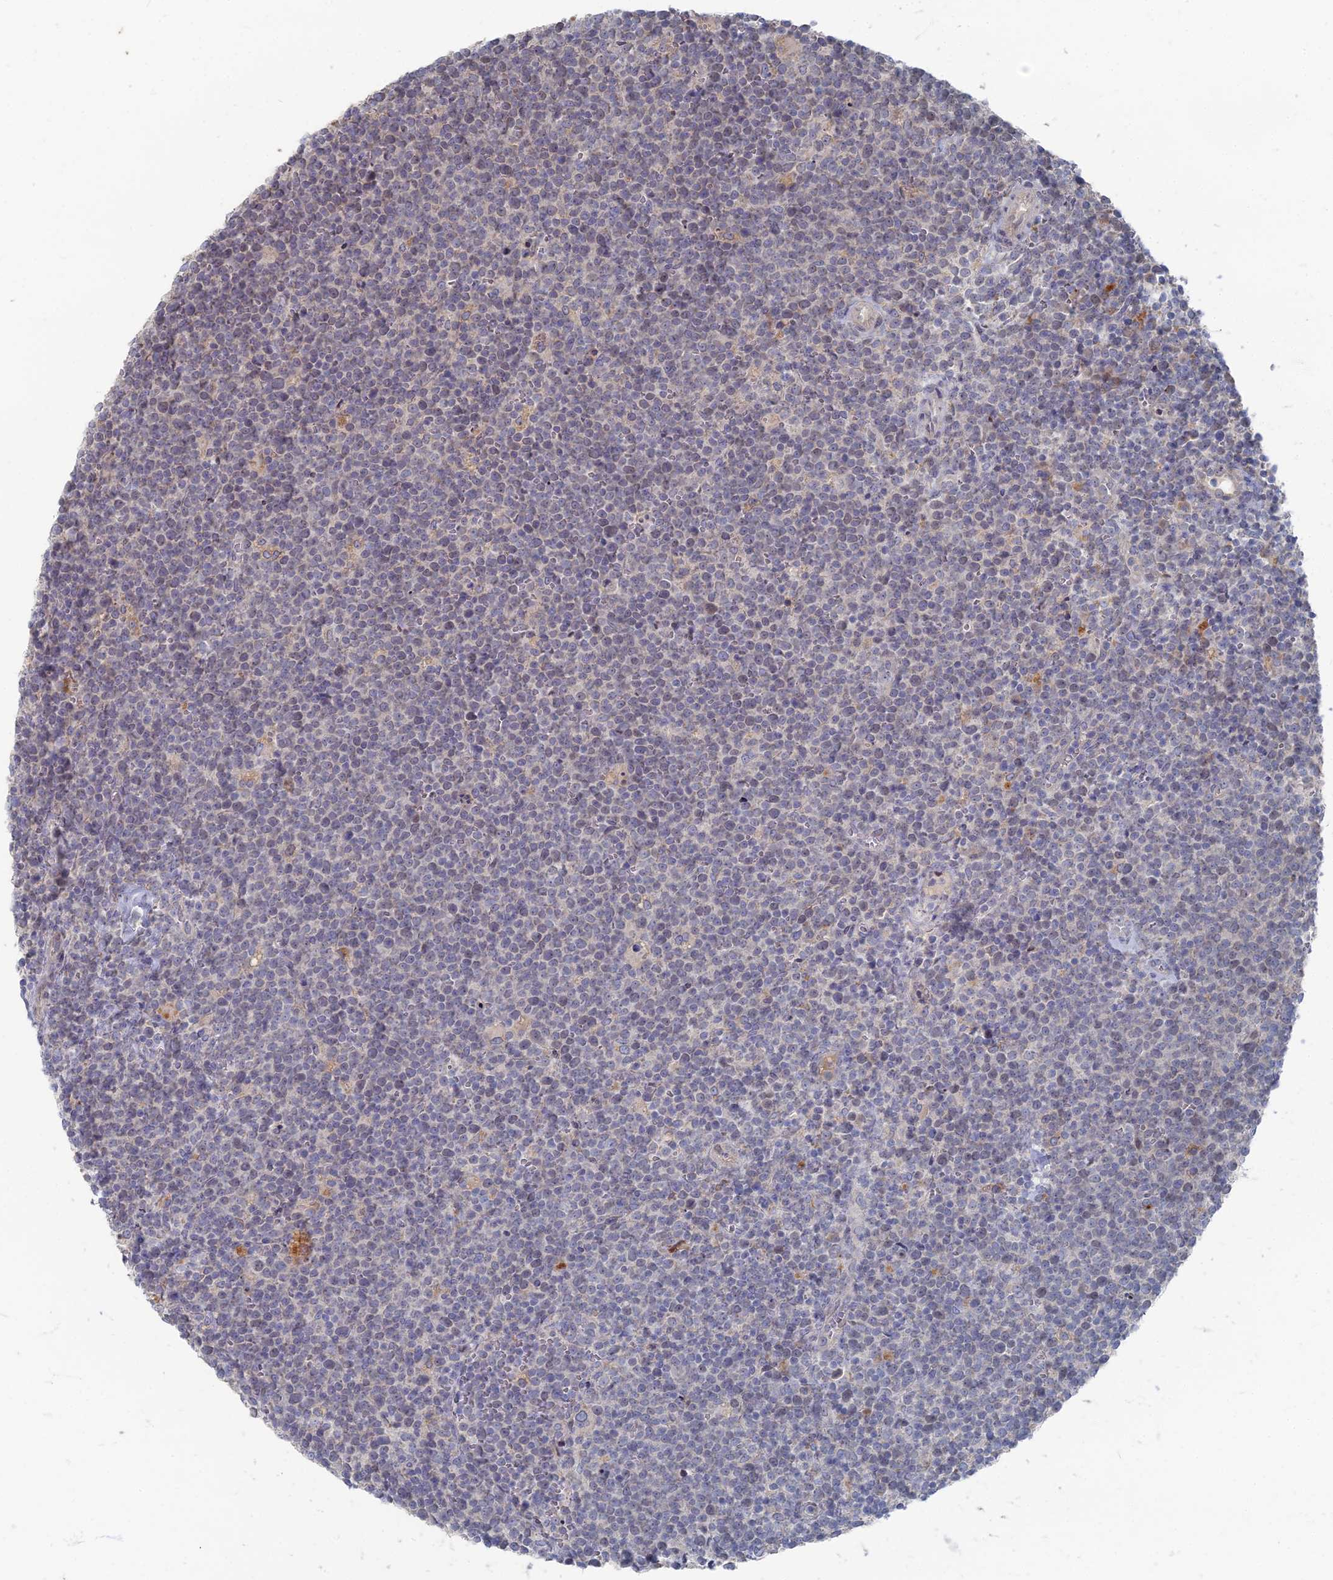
{"staining": {"intensity": "negative", "quantity": "none", "location": "none"}, "tissue": "lymphoma", "cell_type": "Tumor cells", "image_type": "cancer", "snomed": [{"axis": "morphology", "description": "Malignant lymphoma, non-Hodgkin's type, High grade"}, {"axis": "topography", "description": "Lymph node"}], "caption": "Tumor cells are negative for protein expression in human high-grade malignant lymphoma, non-Hodgkin's type.", "gene": "TMEM128", "patient": {"sex": "male", "age": 61}}